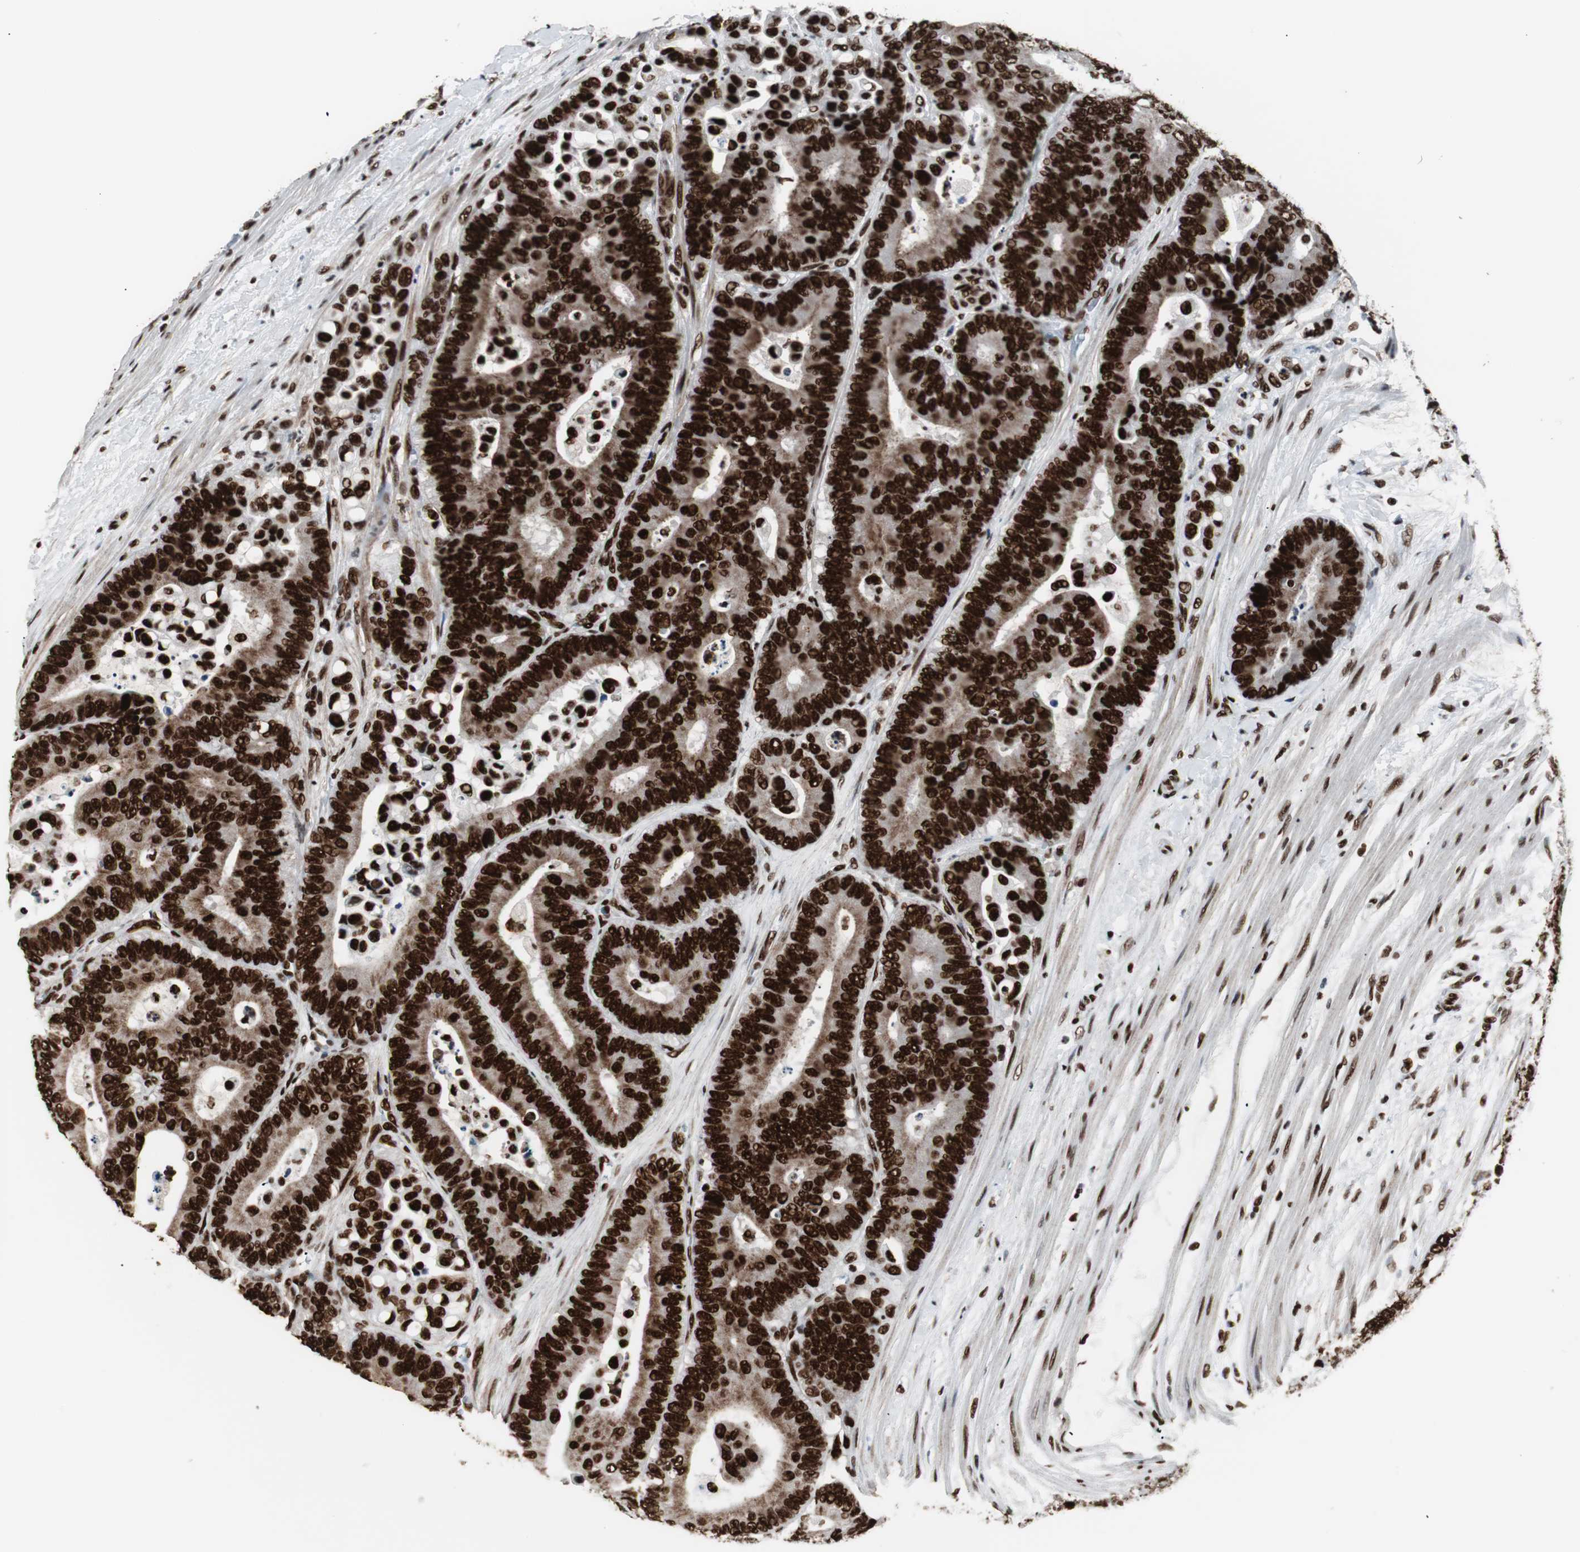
{"staining": {"intensity": "strong", "quantity": ">75%", "location": "cytoplasmic/membranous,nuclear"}, "tissue": "colorectal cancer", "cell_type": "Tumor cells", "image_type": "cancer", "snomed": [{"axis": "morphology", "description": "Normal tissue, NOS"}, {"axis": "morphology", "description": "Adenocarcinoma, NOS"}, {"axis": "topography", "description": "Colon"}], "caption": "This is an image of IHC staining of colorectal cancer, which shows strong staining in the cytoplasmic/membranous and nuclear of tumor cells.", "gene": "MTA2", "patient": {"sex": "male", "age": 82}}